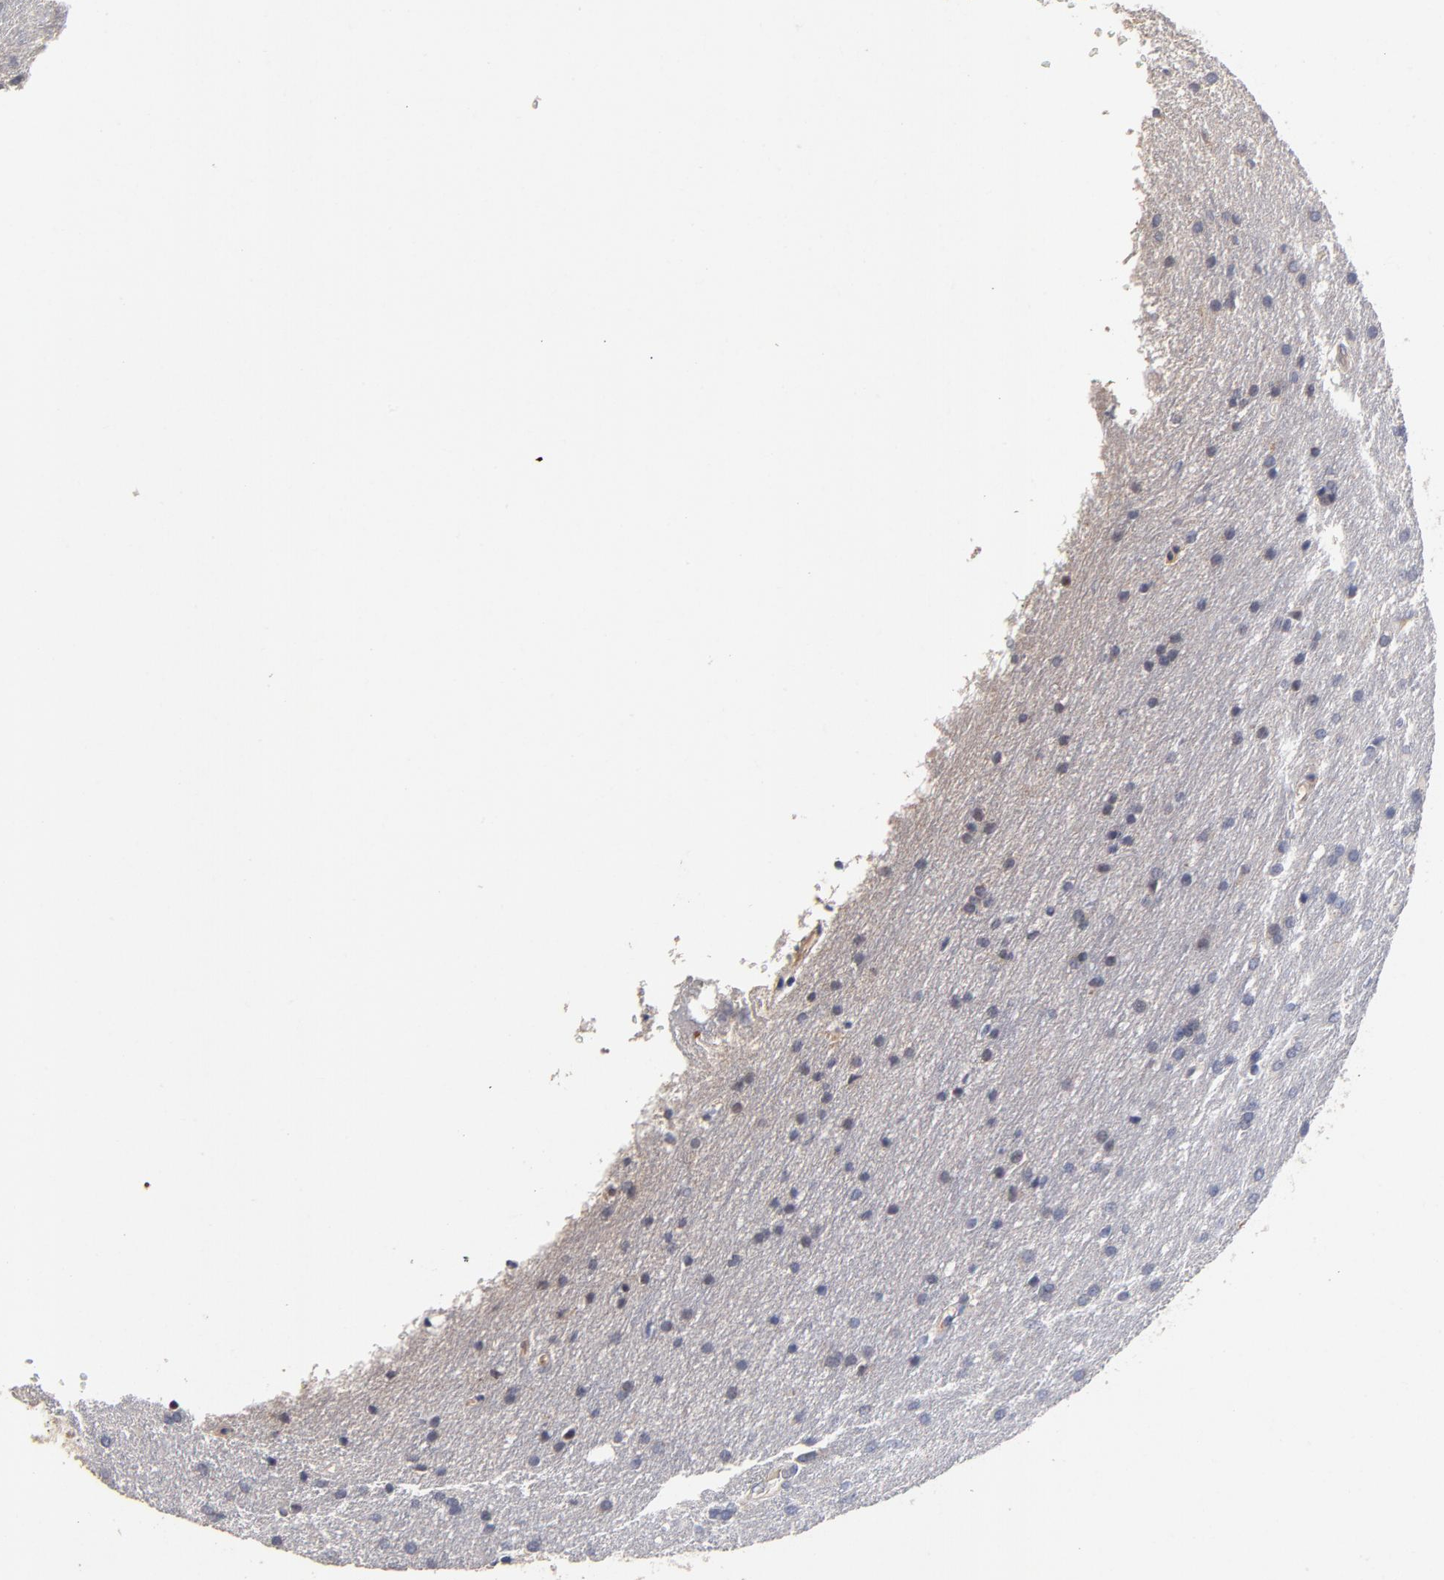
{"staining": {"intensity": "negative", "quantity": "none", "location": "none"}, "tissue": "glioma", "cell_type": "Tumor cells", "image_type": "cancer", "snomed": [{"axis": "morphology", "description": "Glioma, malignant, Low grade"}, {"axis": "topography", "description": "Brain"}], "caption": "Immunohistochemical staining of glioma demonstrates no significant positivity in tumor cells. The staining was performed using DAB (3,3'-diaminobenzidine) to visualize the protein expression in brown, while the nuclei were stained in blue with hematoxylin (Magnification: 20x).", "gene": "TRAT1", "patient": {"sex": "female", "age": 32}}